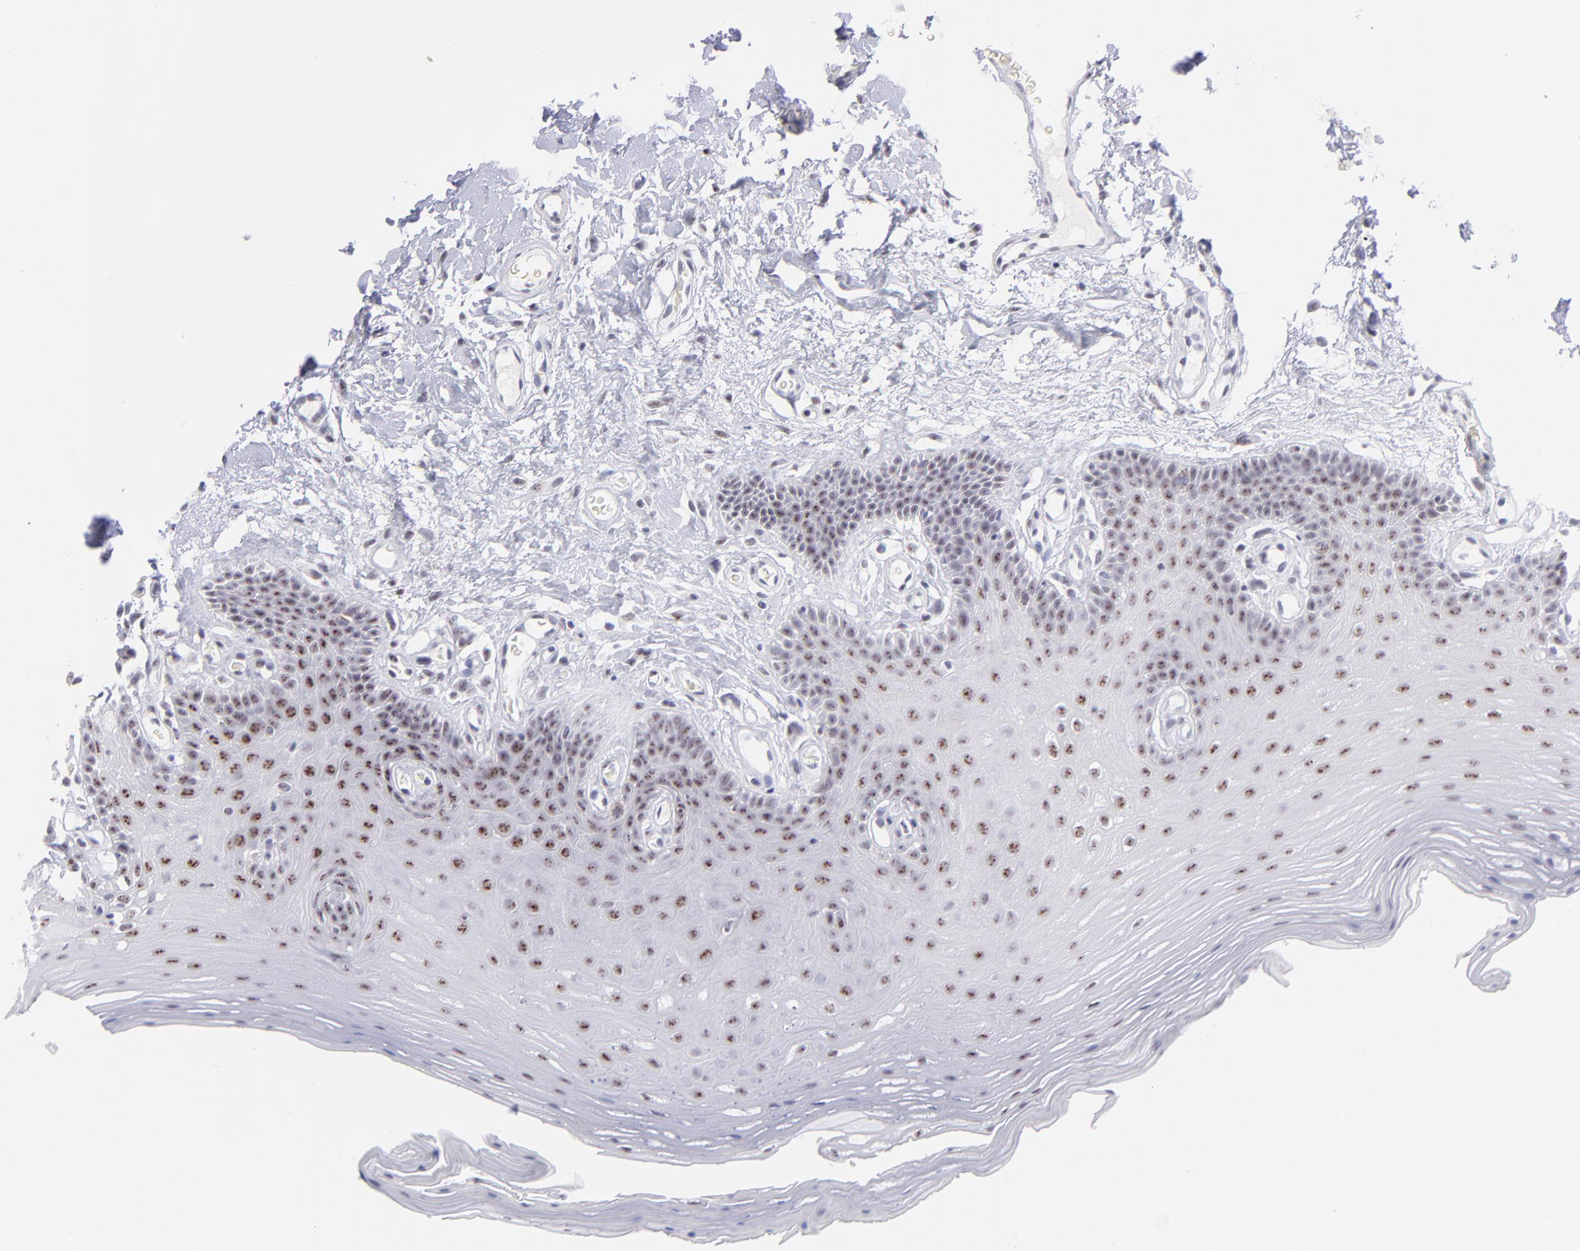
{"staining": {"intensity": "strong", "quantity": ">75%", "location": "nuclear"}, "tissue": "oral mucosa", "cell_type": "Squamous epithelial cells", "image_type": "normal", "snomed": [{"axis": "morphology", "description": "Normal tissue, NOS"}, {"axis": "morphology", "description": "Squamous cell carcinoma, NOS"}, {"axis": "topography", "description": "Skeletal muscle"}, {"axis": "topography", "description": "Oral tissue"}, {"axis": "topography", "description": "Head-Neck"}], "caption": "DAB (3,3'-diaminobenzidine) immunohistochemical staining of normal oral mucosa exhibits strong nuclear protein expression in about >75% of squamous epithelial cells.", "gene": "CDC25C", "patient": {"sex": "male", "age": 71}}